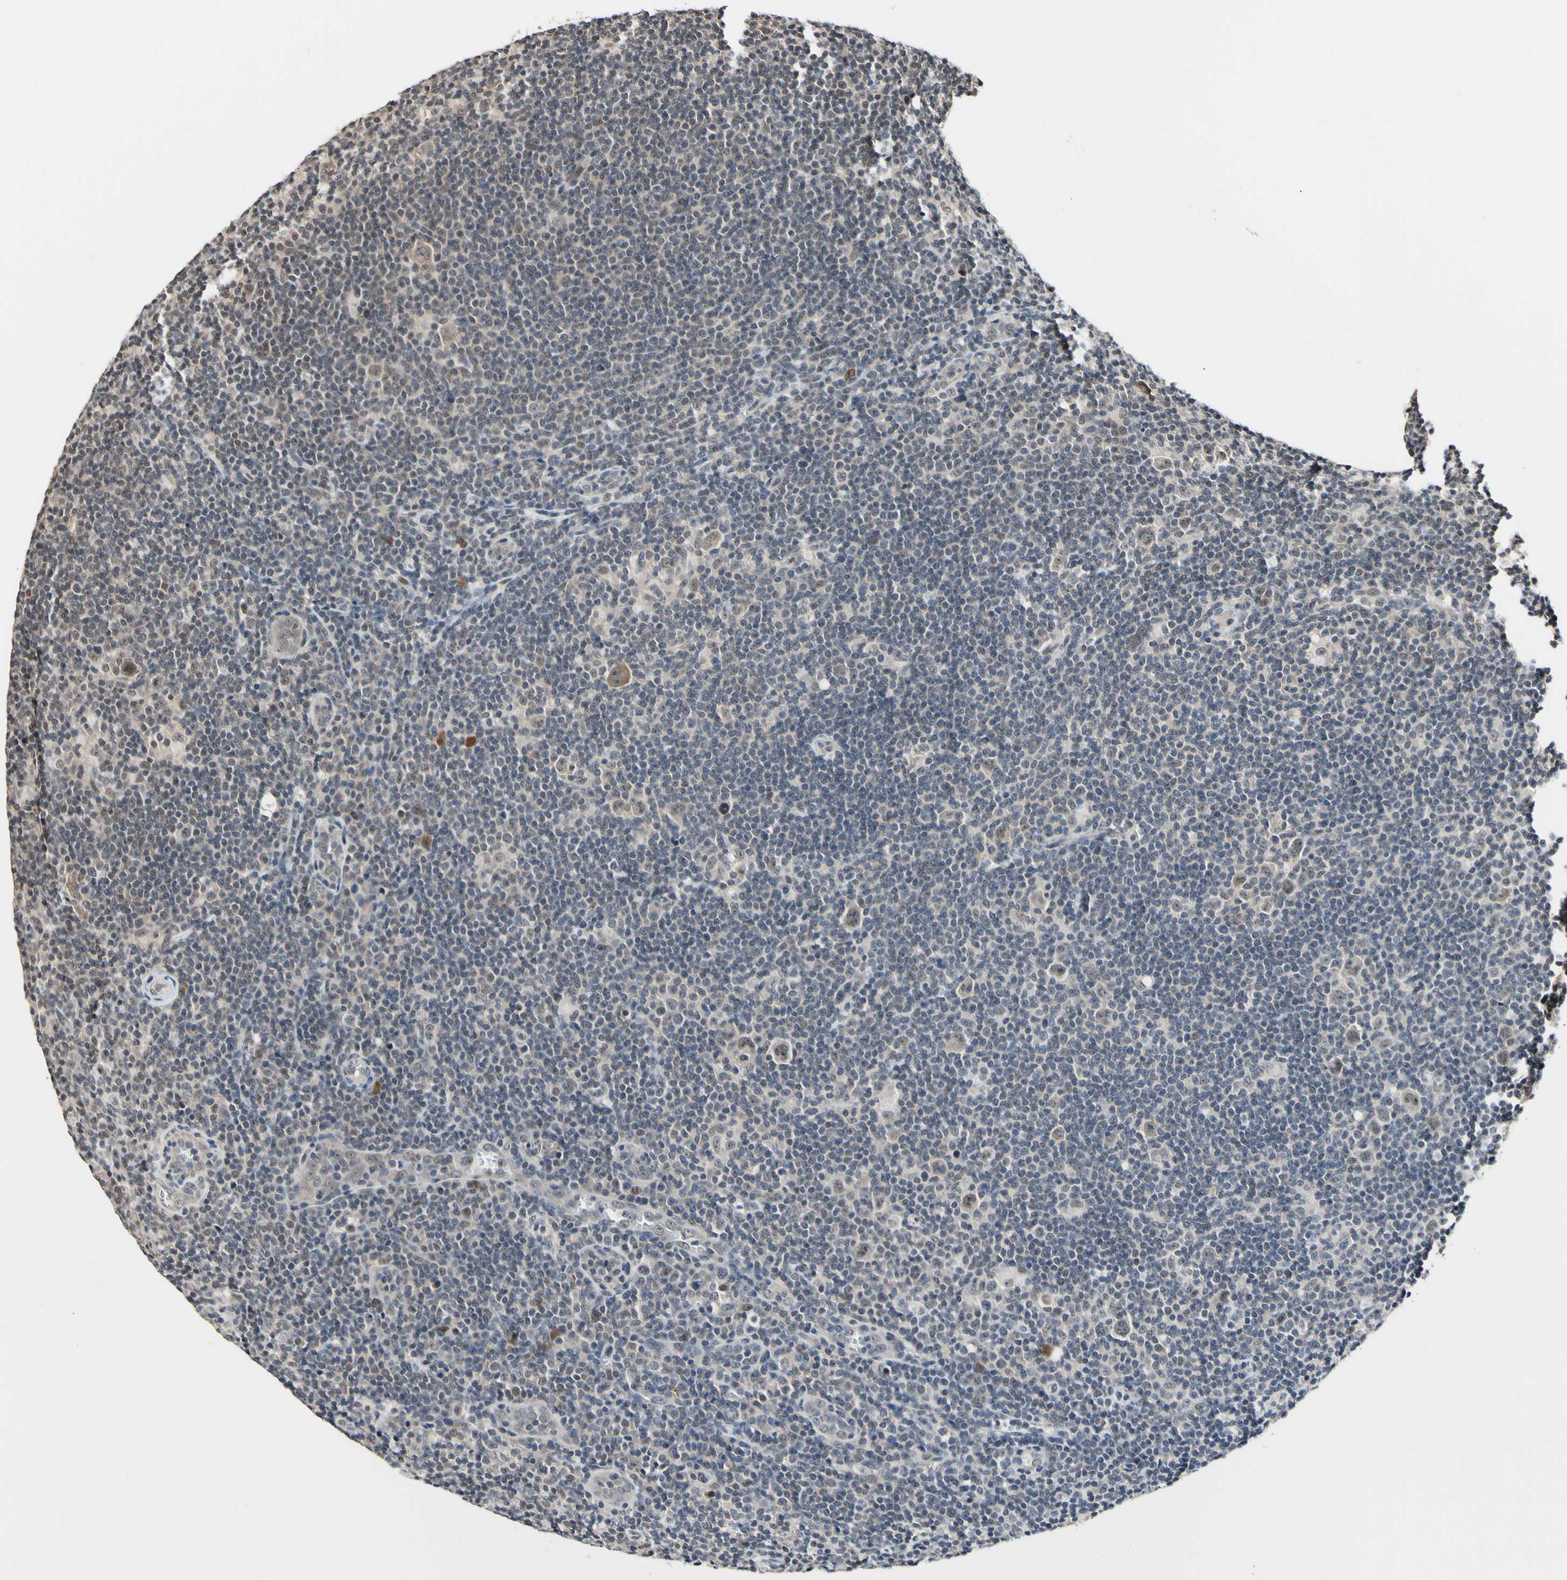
{"staining": {"intensity": "weak", "quantity": ">75%", "location": "cytoplasmic/membranous"}, "tissue": "lymphoma", "cell_type": "Tumor cells", "image_type": "cancer", "snomed": [{"axis": "morphology", "description": "Hodgkin's disease, NOS"}, {"axis": "topography", "description": "Lymph node"}], "caption": "Brown immunohistochemical staining in human Hodgkin's disease reveals weak cytoplasmic/membranous staining in about >75% of tumor cells.", "gene": "PSMD10", "patient": {"sex": "female", "age": 57}}